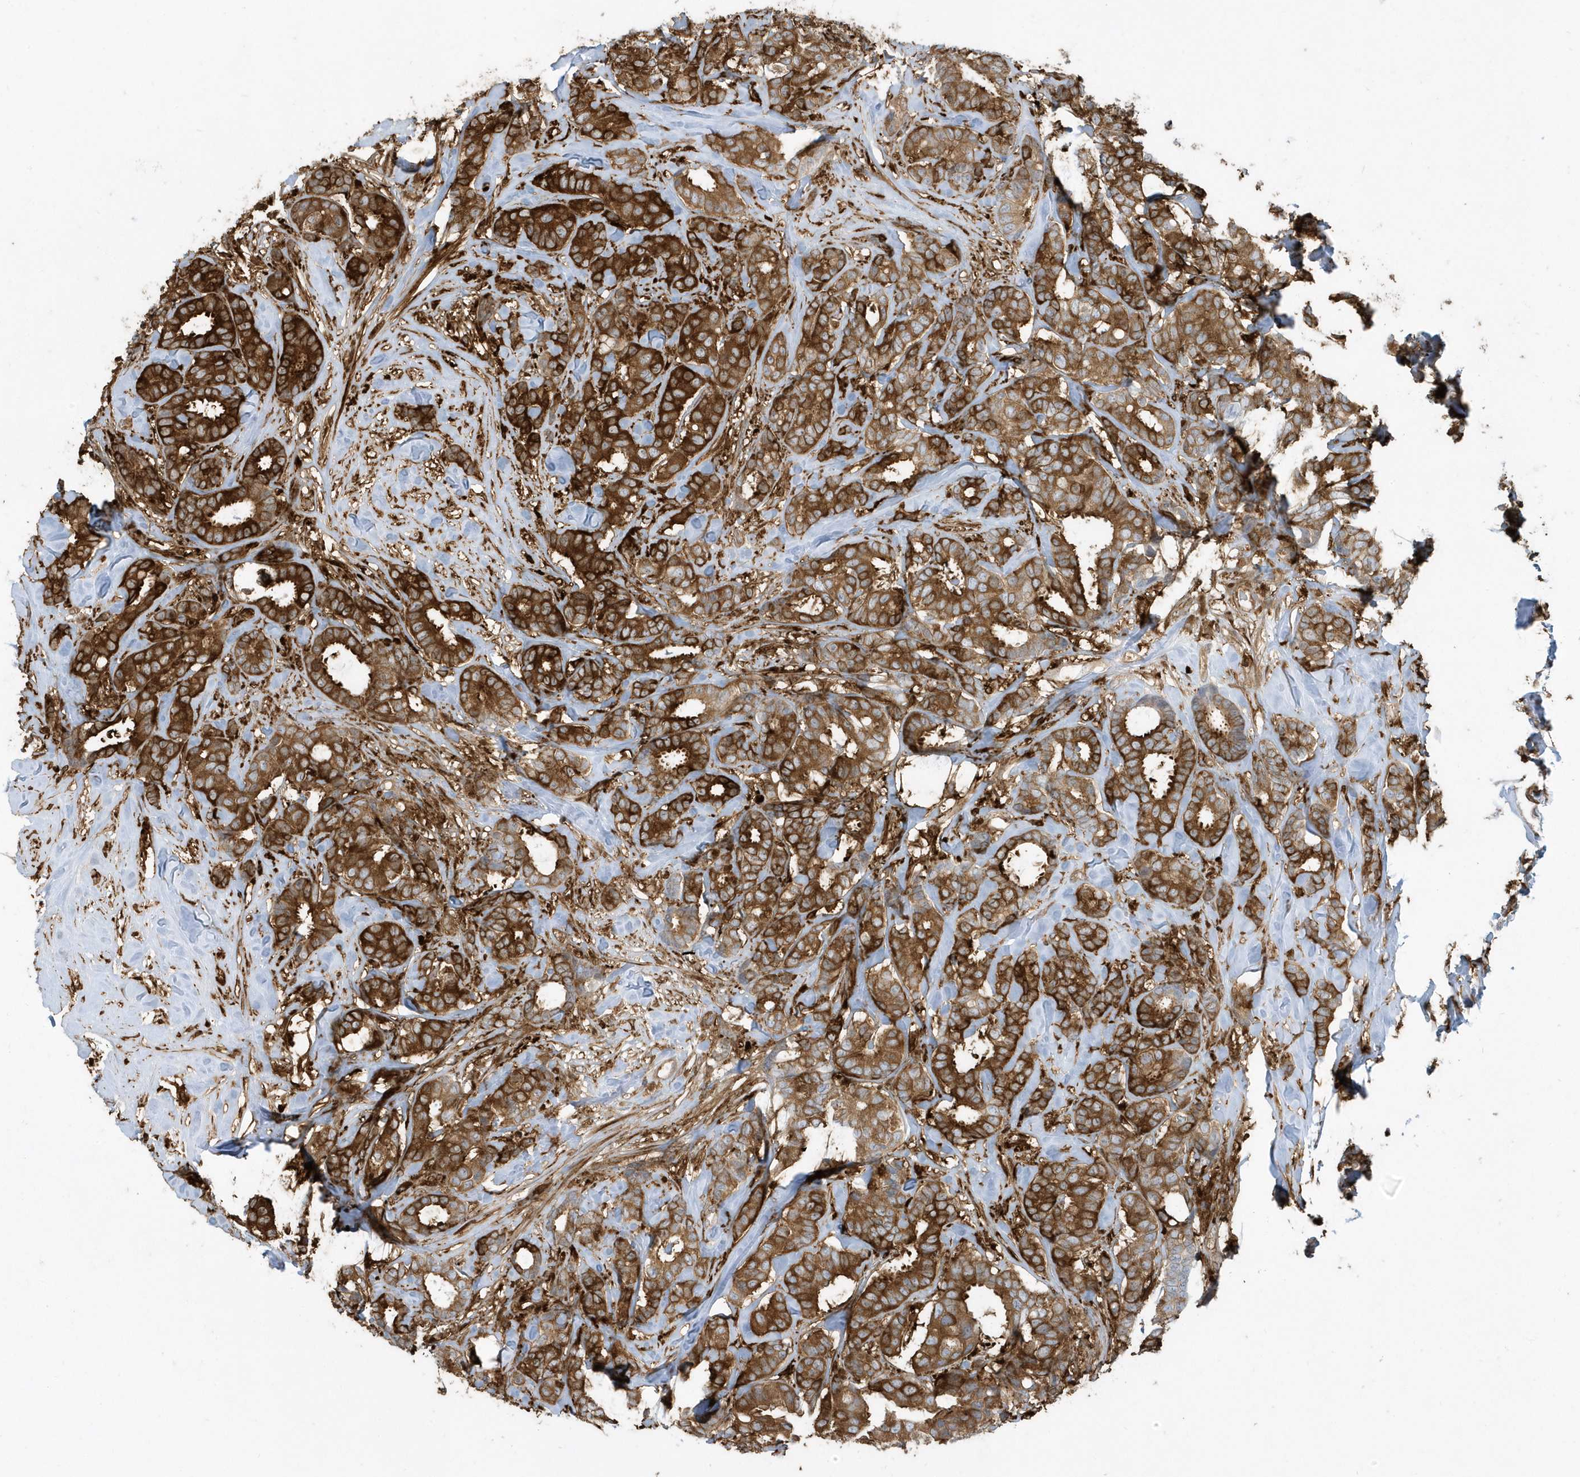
{"staining": {"intensity": "strong", "quantity": ">75%", "location": "cytoplasmic/membranous"}, "tissue": "breast cancer", "cell_type": "Tumor cells", "image_type": "cancer", "snomed": [{"axis": "morphology", "description": "Duct carcinoma"}, {"axis": "topography", "description": "Breast"}], "caption": "Immunohistochemistry (IHC) of human breast invasive ductal carcinoma displays high levels of strong cytoplasmic/membranous expression in about >75% of tumor cells.", "gene": "CLCN6", "patient": {"sex": "female", "age": 87}}